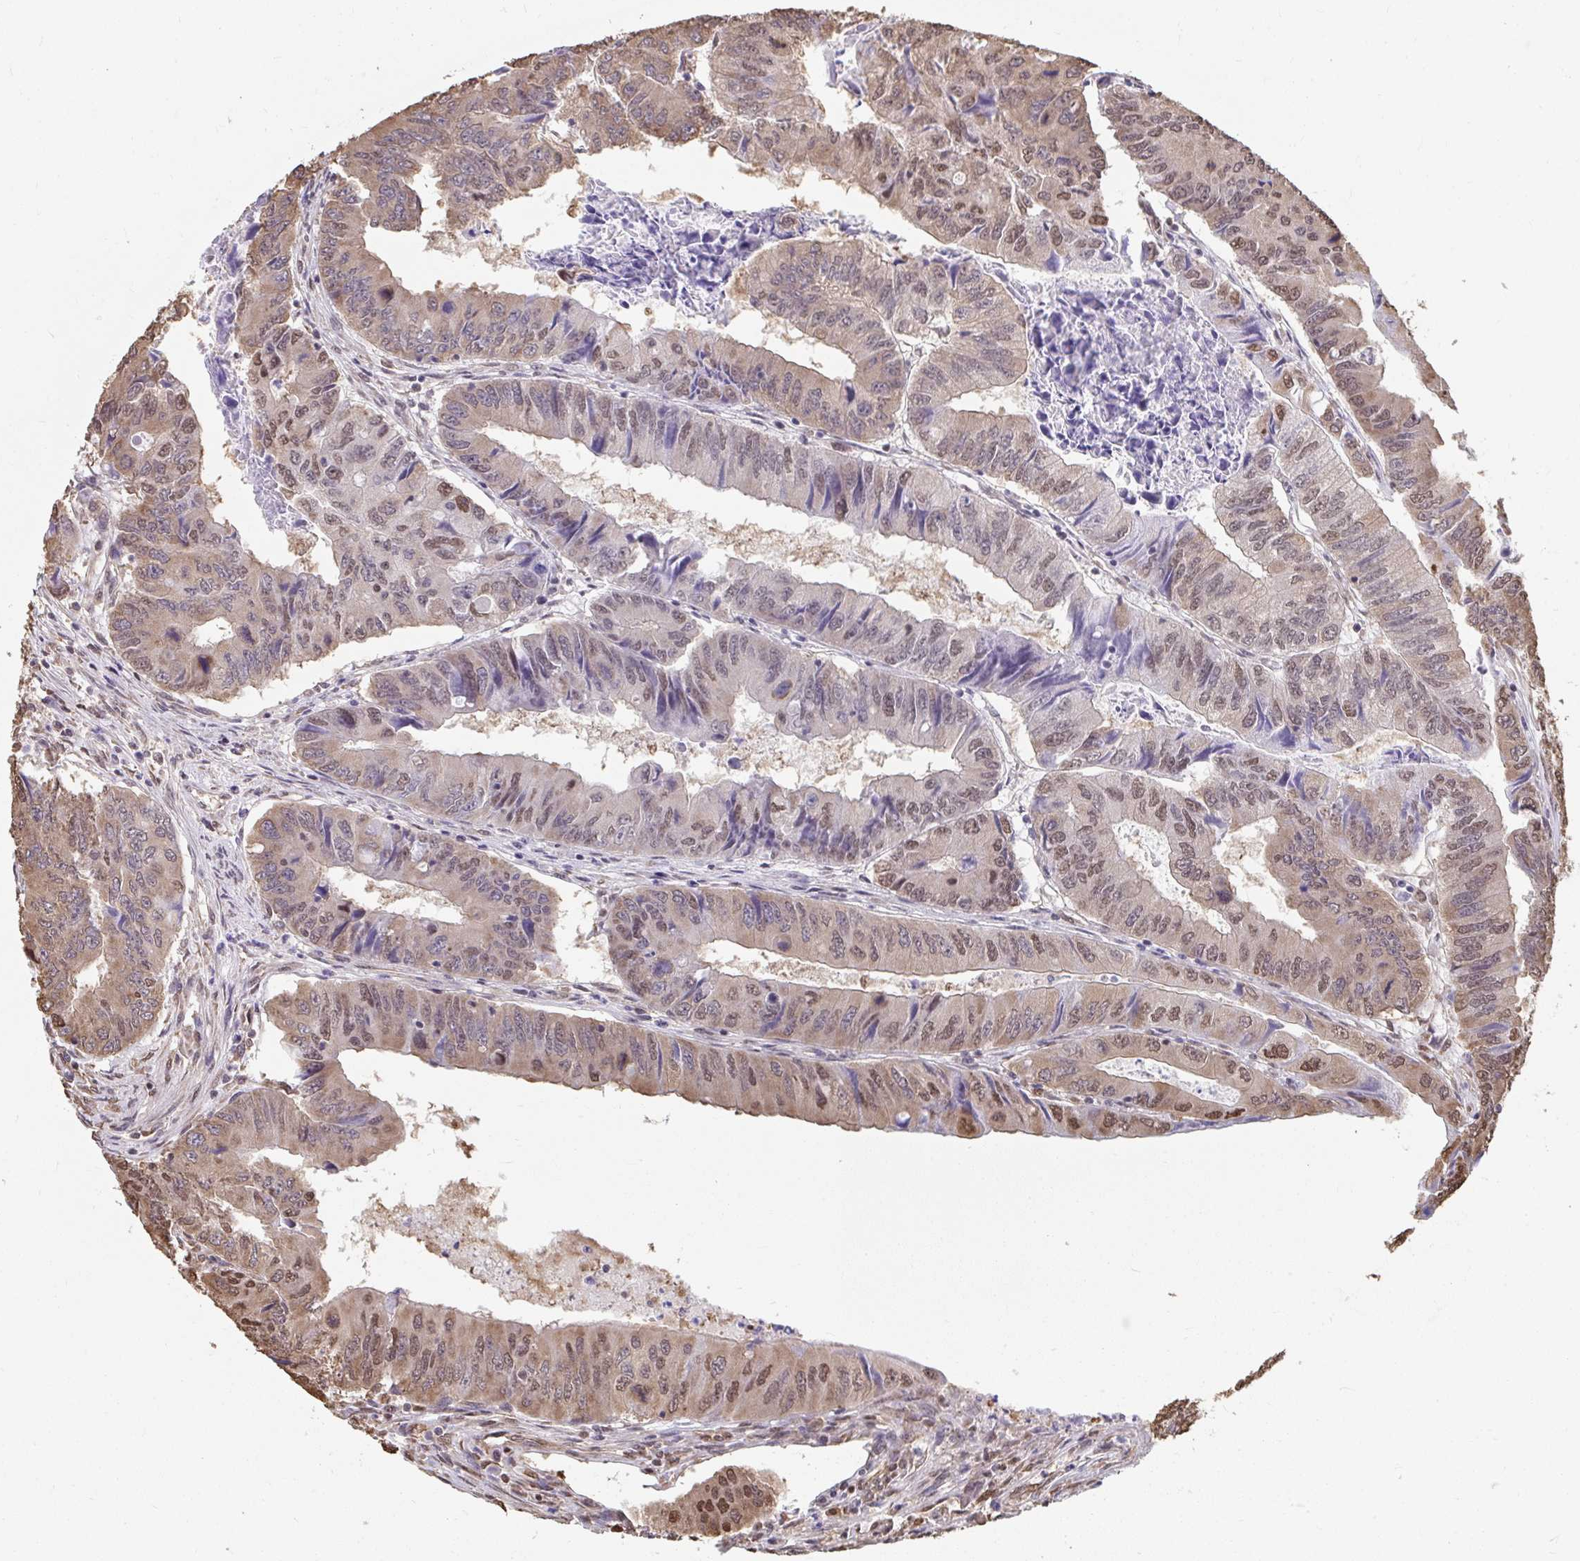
{"staining": {"intensity": "moderate", "quantity": ">75%", "location": "cytoplasmic/membranous,nuclear"}, "tissue": "colorectal cancer", "cell_type": "Tumor cells", "image_type": "cancer", "snomed": [{"axis": "morphology", "description": "Adenocarcinoma, NOS"}, {"axis": "topography", "description": "Colon"}], "caption": "Brown immunohistochemical staining in colorectal cancer displays moderate cytoplasmic/membranous and nuclear expression in about >75% of tumor cells.", "gene": "SYNCRIP", "patient": {"sex": "male", "age": 53}}